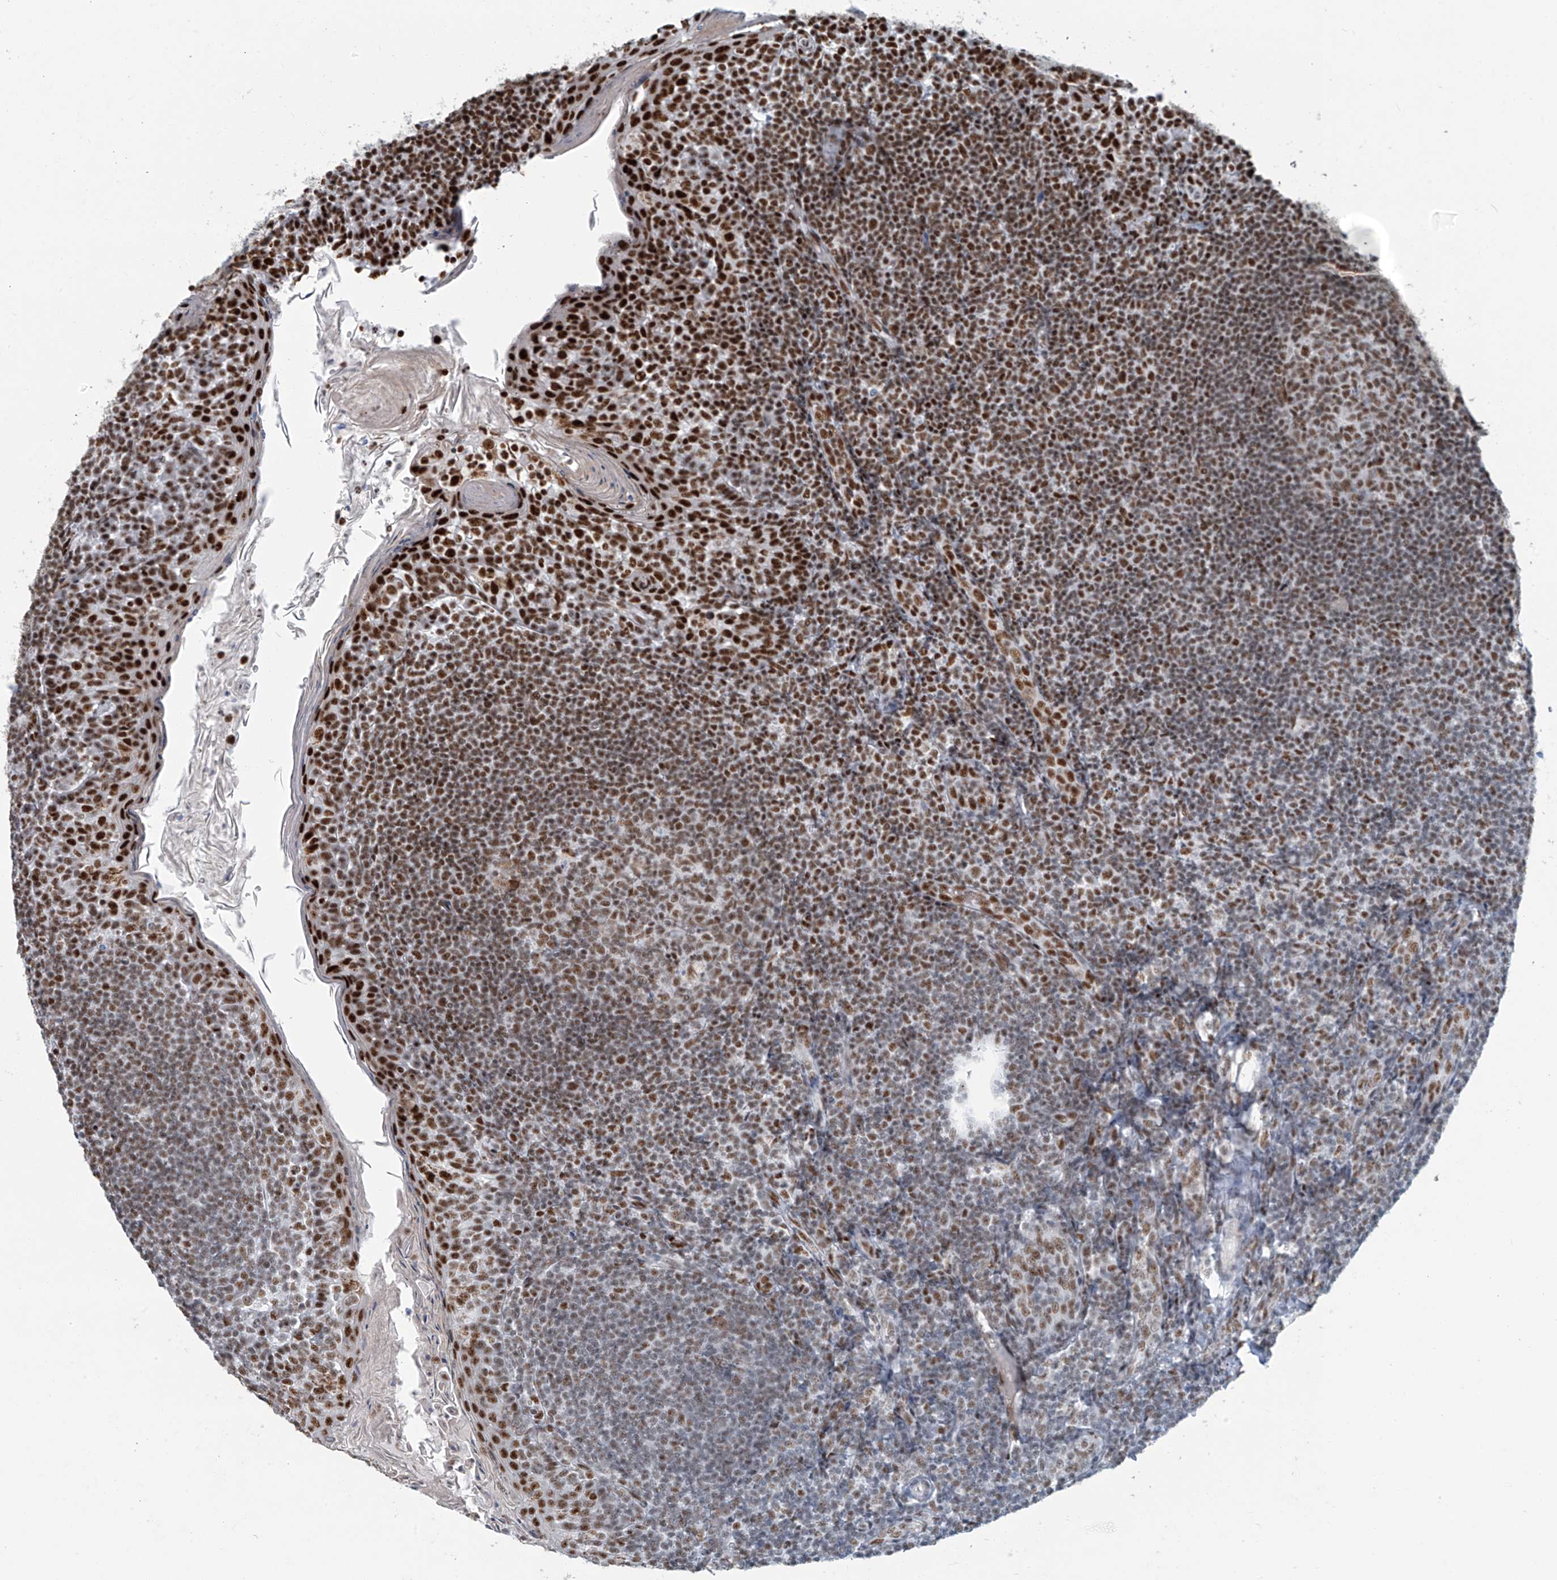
{"staining": {"intensity": "moderate", "quantity": ">75%", "location": "nuclear"}, "tissue": "tonsil", "cell_type": "Germinal center cells", "image_type": "normal", "snomed": [{"axis": "morphology", "description": "Normal tissue, NOS"}, {"axis": "topography", "description": "Tonsil"}], "caption": "Tonsil stained with a brown dye shows moderate nuclear positive staining in approximately >75% of germinal center cells.", "gene": "ENSG00000257390", "patient": {"sex": "female", "age": 19}}